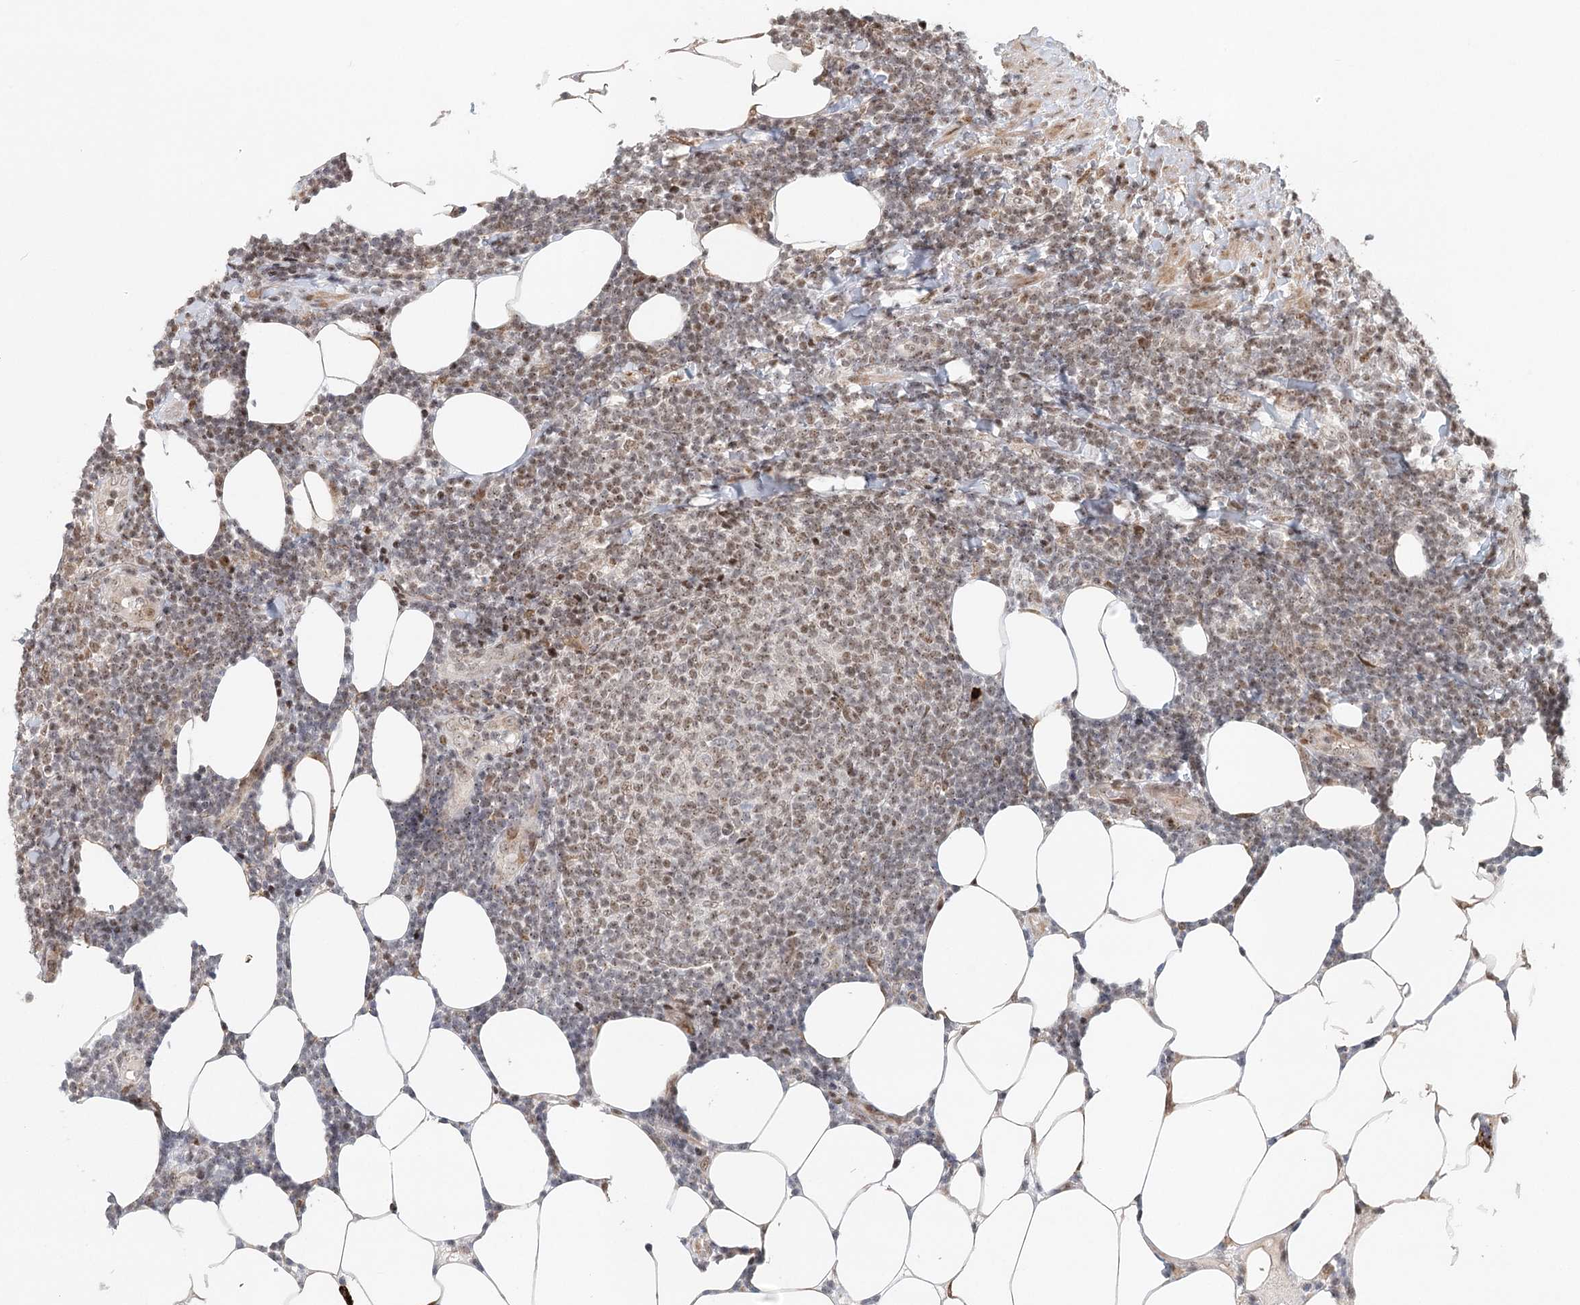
{"staining": {"intensity": "moderate", "quantity": ">75%", "location": "nuclear"}, "tissue": "lymphoma", "cell_type": "Tumor cells", "image_type": "cancer", "snomed": [{"axis": "morphology", "description": "Malignant lymphoma, non-Hodgkin's type, Low grade"}, {"axis": "topography", "description": "Lymph node"}], "caption": "Protein staining reveals moderate nuclear expression in about >75% of tumor cells in low-grade malignant lymphoma, non-Hodgkin's type.", "gene": "BNIP5", "patient": {"sex": "male", "age": 66}}